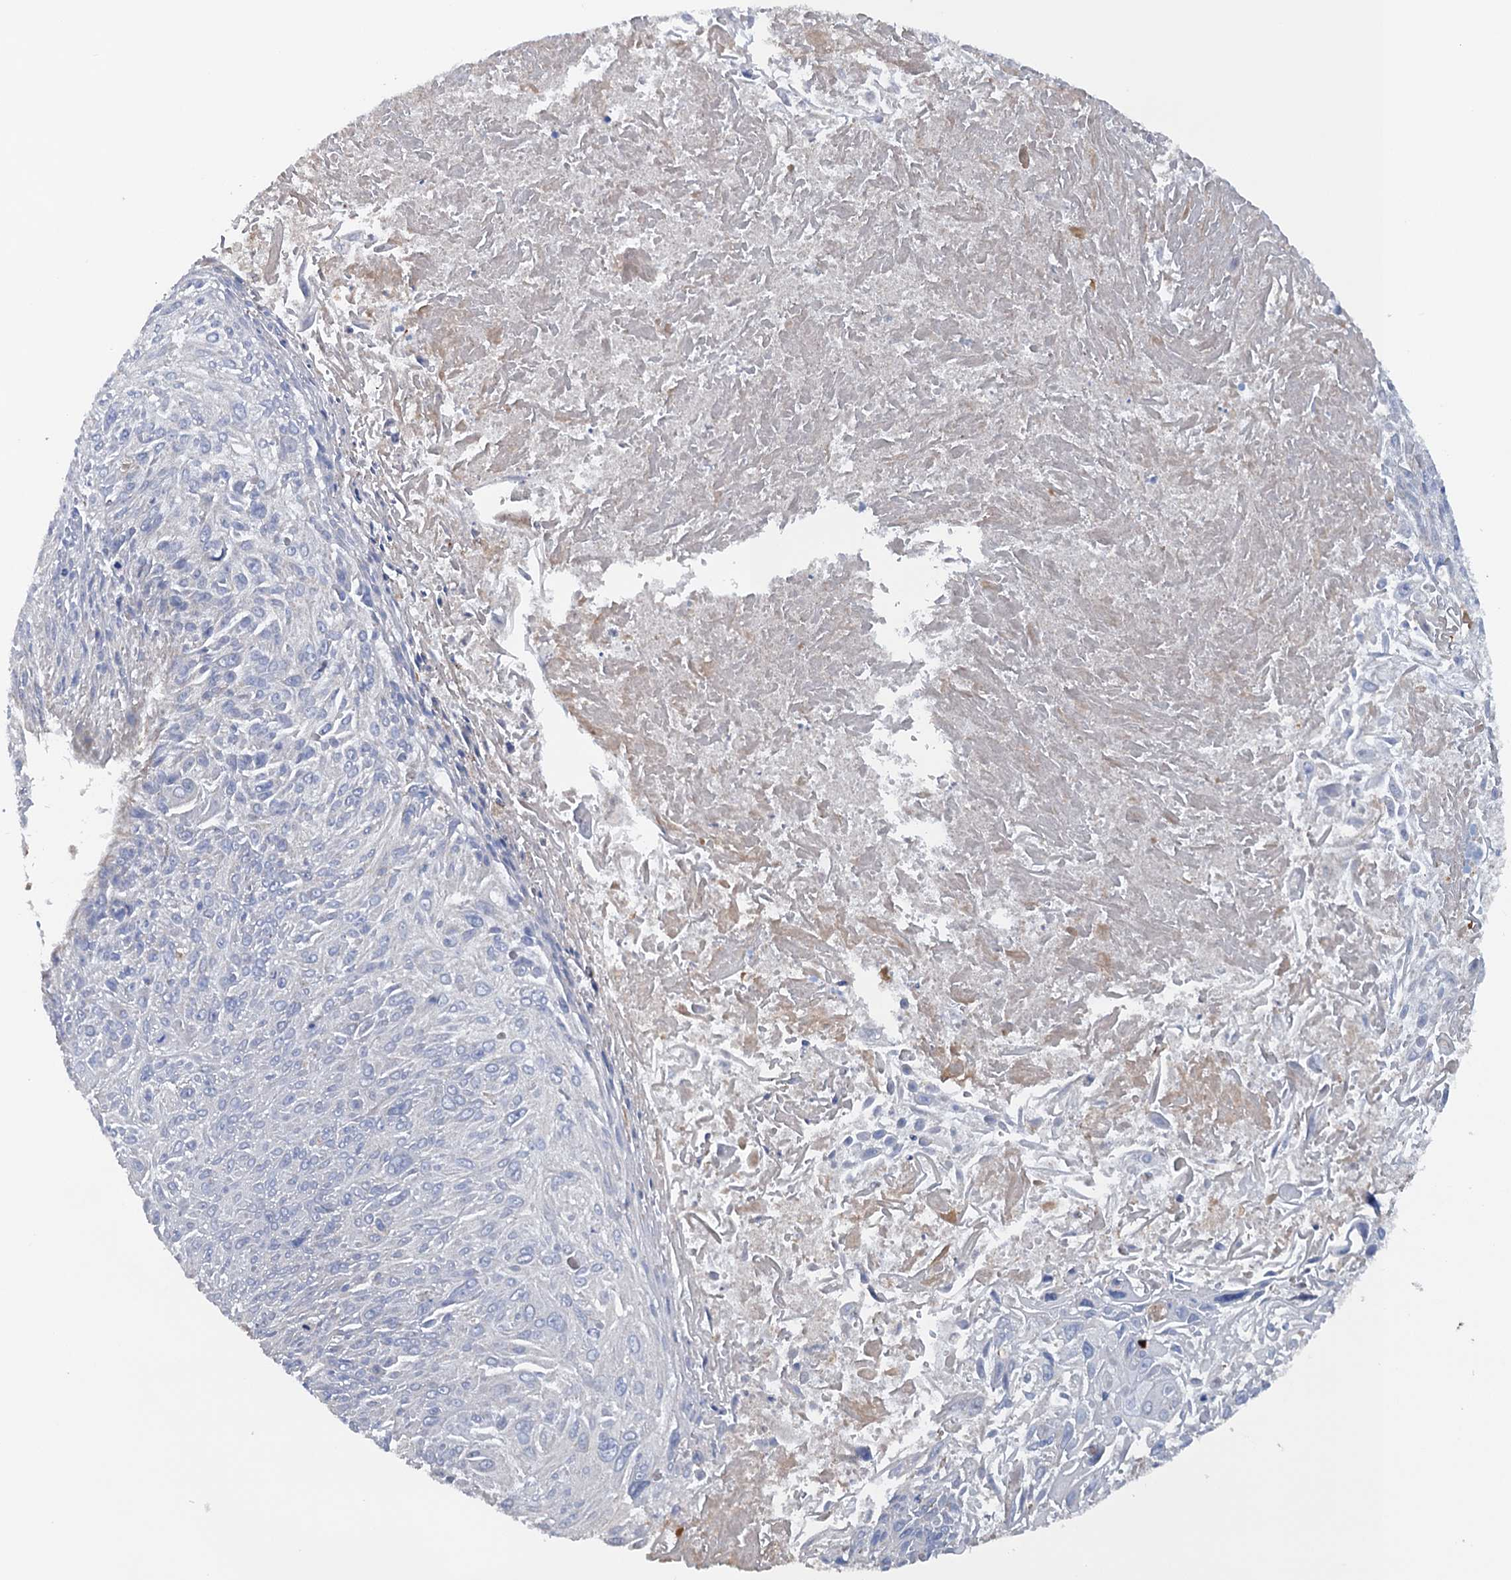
{"staining": {"intensity": "negative", "quantity": "none", "location": "none"}, "tissue": "cervical cancer", "cell_type": "Tumor cells", "image_type": "cancer", "snomed": [{"axis": "morphology", "description": "Squamous cell carcinoma, NOS"}, {"axis": "topography", "description": "Cervix"}], "caption": "Squamous cell carcinoma (cervical) stained for a protein using immunohistochemistry demonstrates no staining tumor cells.", "gene": "GTPBP3", "patient": {"sex": "female", "age": 51}}